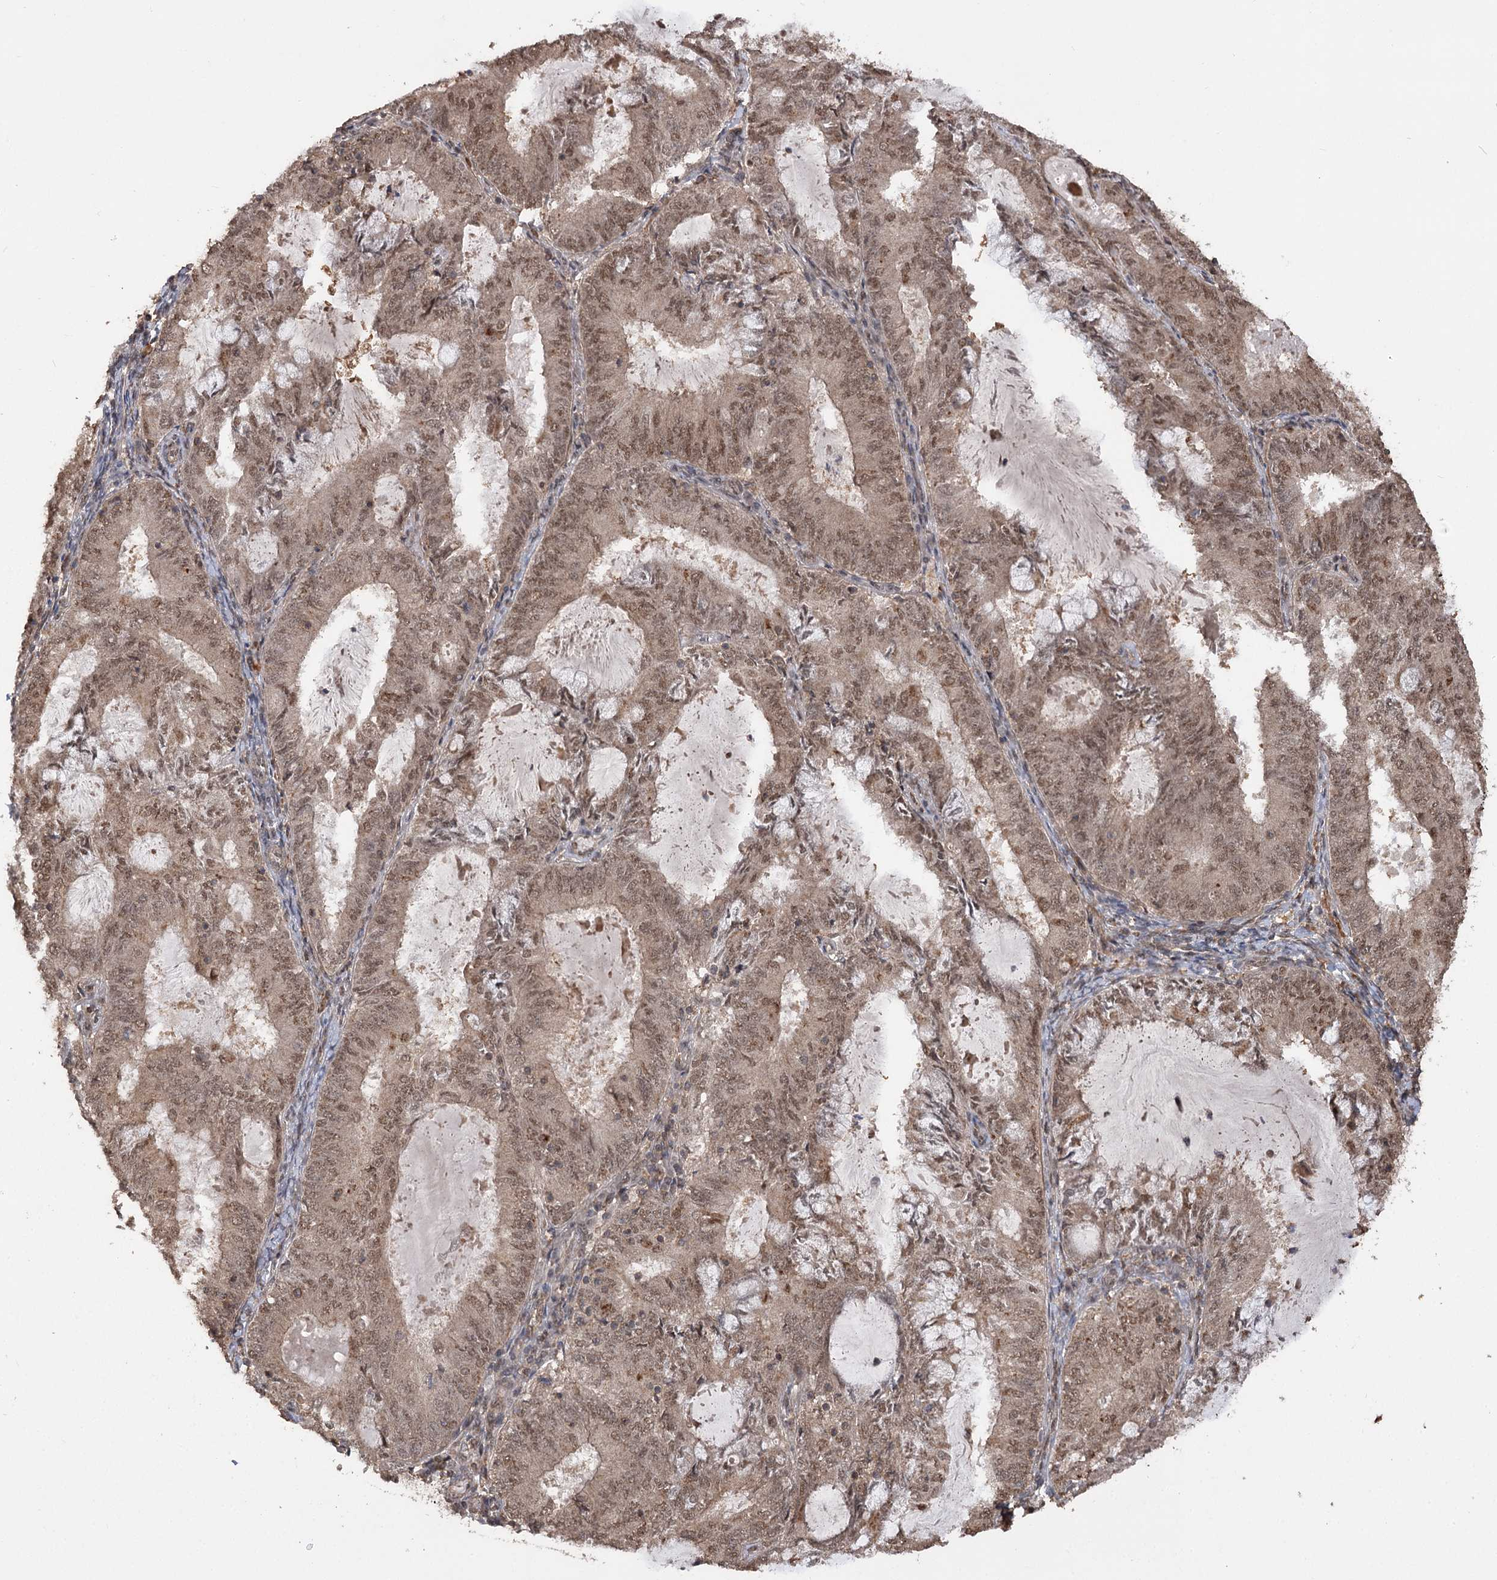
{"staining": {"intensity": "moderate", "quantity": ">75%", "location": "cytoplasmic/membranous,nuclear"}, "tissue": "endometrial cancer", "cell_type": "Tumor cells", "image_type": "cancer", "snomed": [{"axis": "morphology", "description": "Adenocarcinoma, NOS"}, {"axis": "topography", "description": "Endometrium"}], "caption": "Adenocarcinoma (endometrial) stained with IHC displays moderate cytoplasmic/membranous and nuclear expression in approximately >75% of tumor cells.", "gene": "TENM2", "patient": {"sex": "female", "age": 57}}